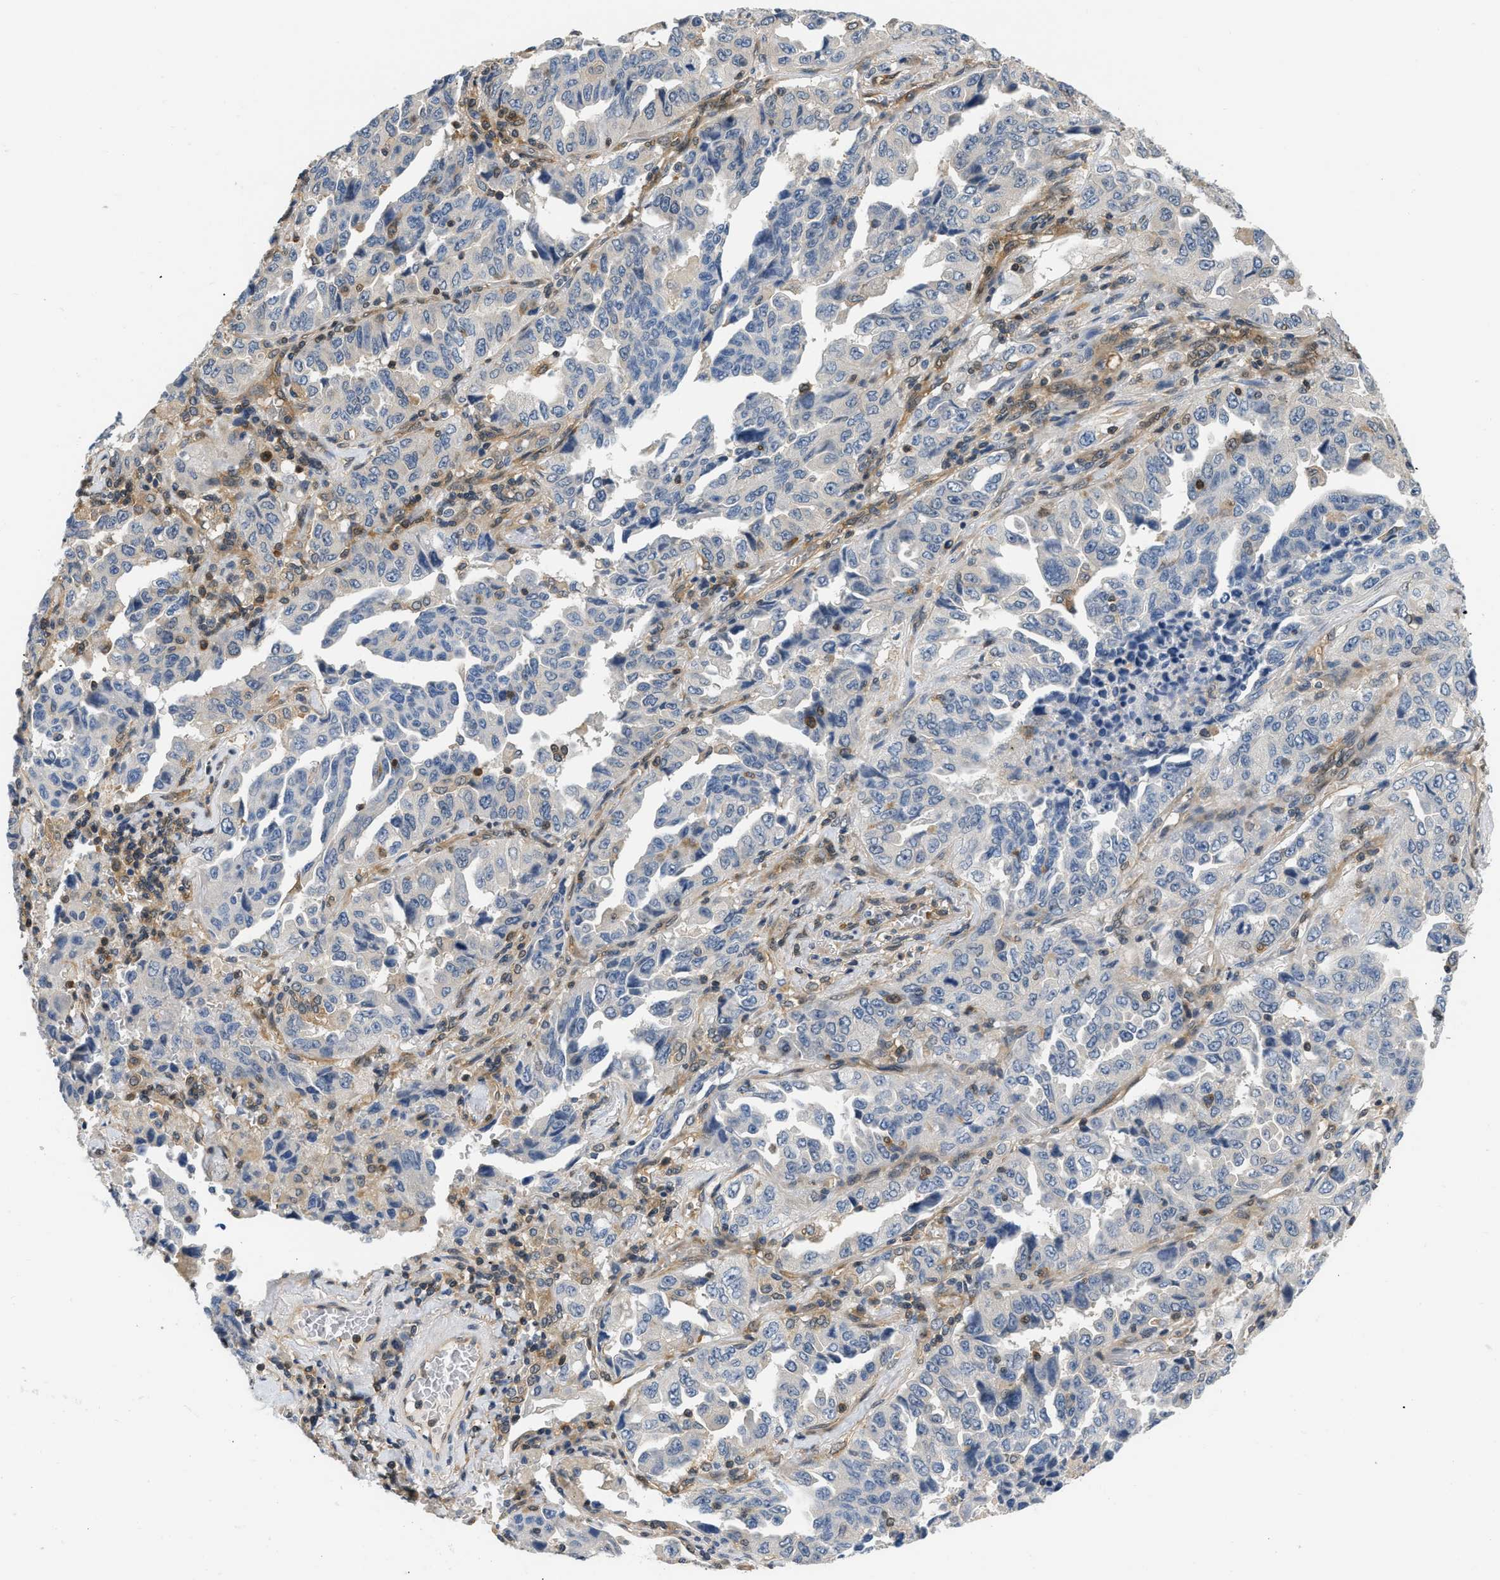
{"staining": {"intensity": "negative", "quantity": "none", "location": "none"}, "tissue": "lung cancer", "cell_type": "Tumor cells", "image_type": "cancer", "snomed": [{"axis": "morphology", "description": "Adenocarcinoma, NOS"}, {"axis": "topography", "description": "Lung"}], "caption": "Immunohistochemistry (IHC) of lung cancer (adenocarcinoma) displays no positivity in tumor cells.", "gene": "EIF4EBP2", "patient": {"sex": "female", "age": 51}}